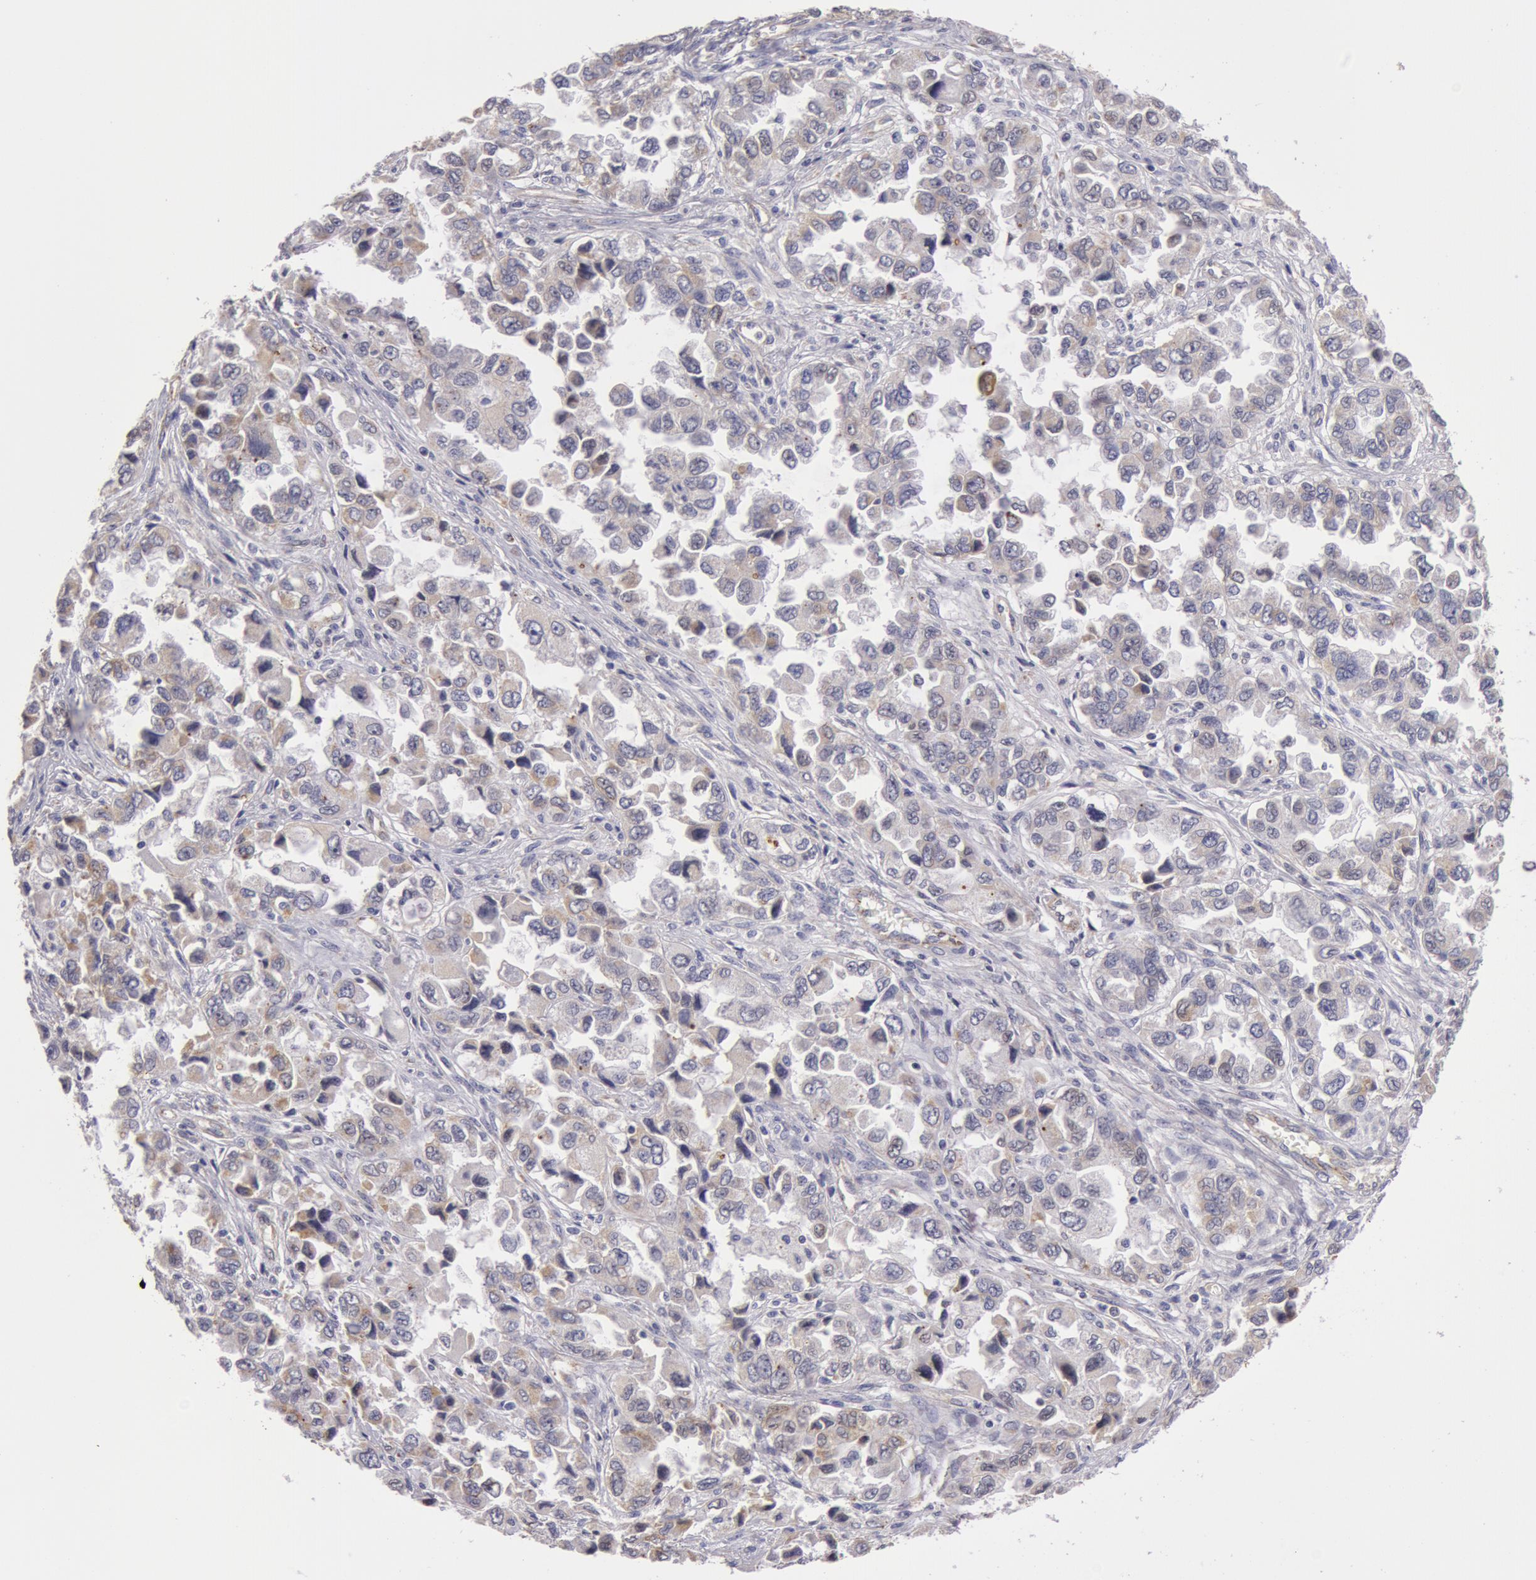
{"staining": {"intensity": "weak", "quantity": "25%-75%", "location": "cytoplasmic/membranous"}, "tissue": "ovarian cancer", "cell_type": "Tumor cells", "image_type": "cancer", "snomed": [{"axis": "morphology", "description": "Cystadenocarcinoma, serous, NOS"}, {"axis": "topography", "description": "Ovary"}], "caption": "Brown immunohistochemical staining in human serous cystadenocarcinoma (ovarian) shows weak cytoplasmic/membranous staining in approximately 25%-75% of tumor cells. Using DAB (brown) and hematoxylin (blue) stains, captured at high magnification using brightfield microscopy.", "gene": "KRT18", "patient": {"sex": "female", "age": 84}}